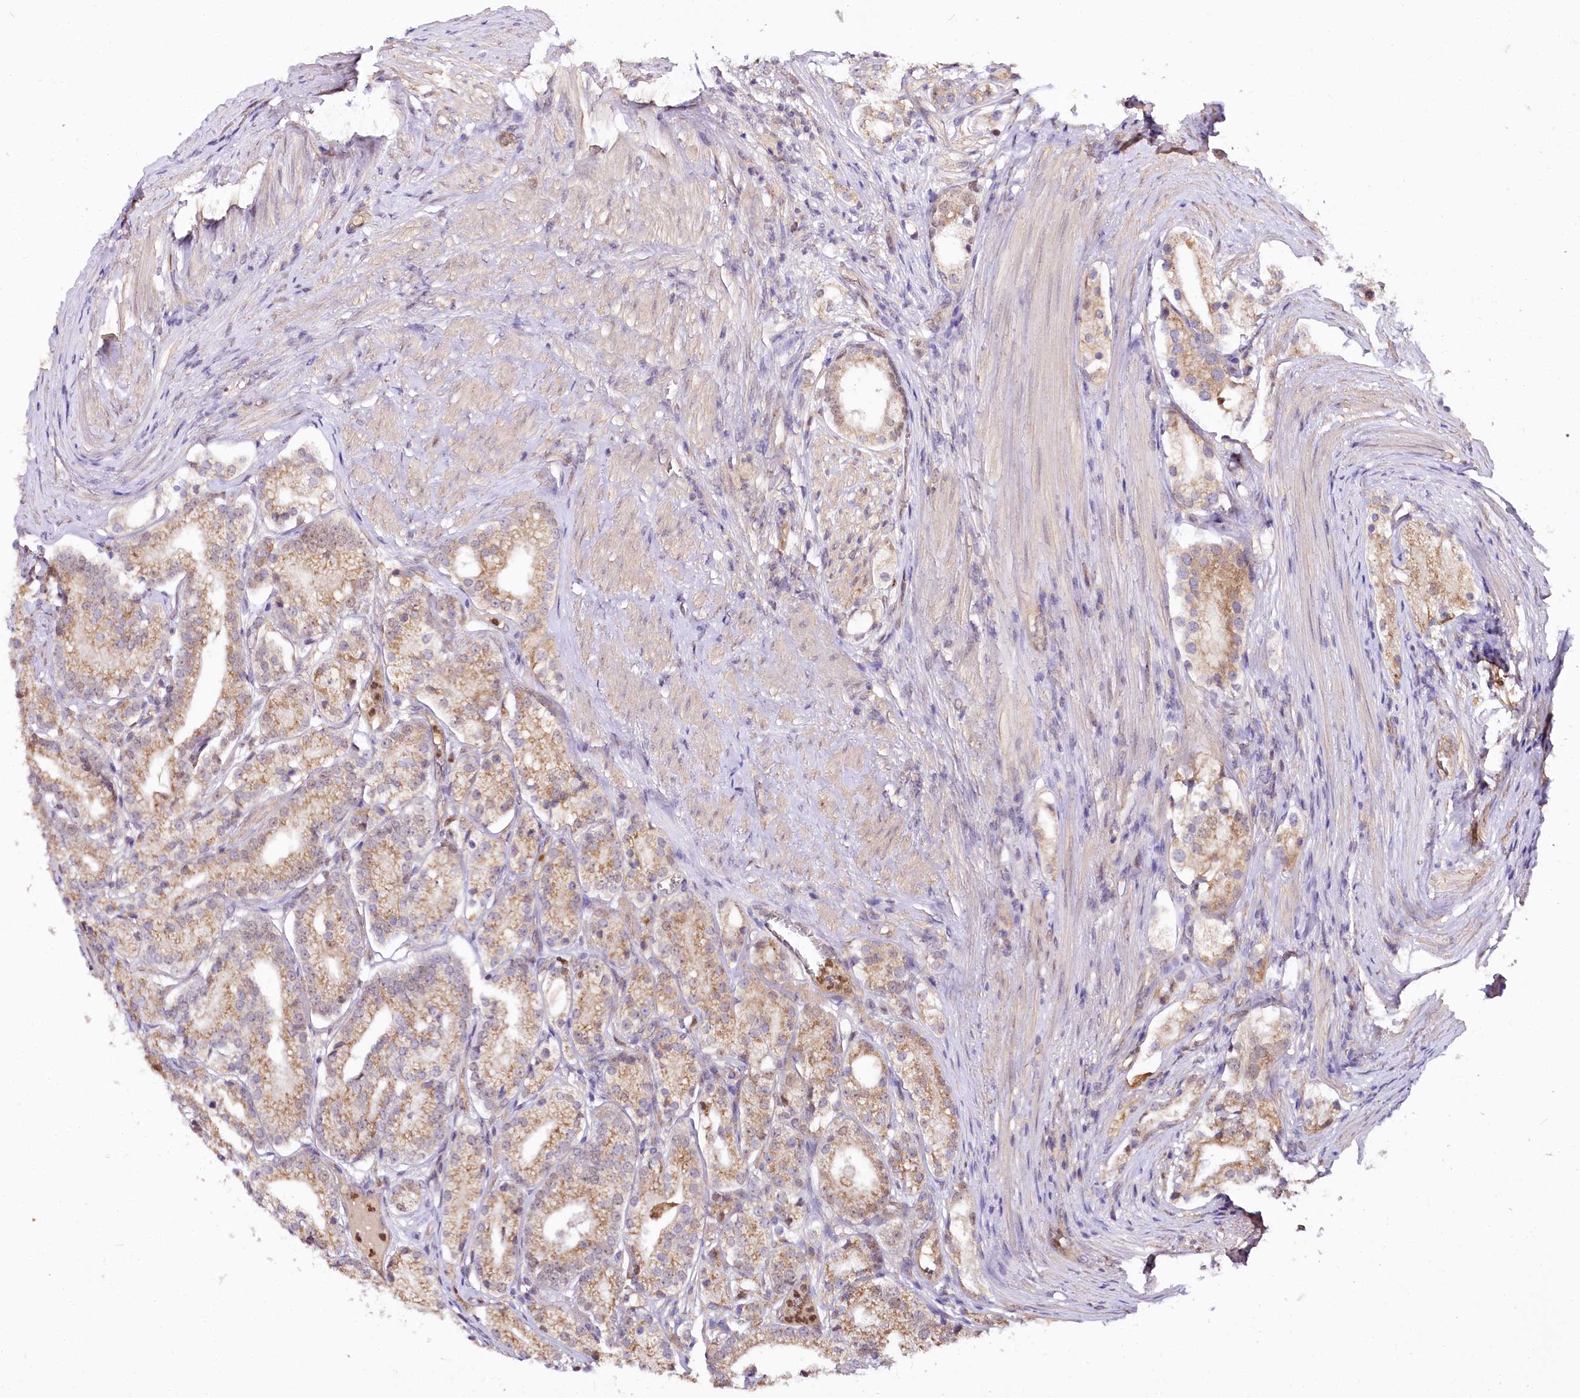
{"staining": {"intensity": "moderate", "quantity": "25%-75%", "location": "cytoplasmic/membranous,nuclear"}, "tissue": "prostate cancer", "cell_type": "Tumor cells", "image_type": "cancer", "snomed": [{"axis": "morphology", "description": "Adenocarcinoma, High grade"}, {"axis": "topography", "description": "Prostate"}], "caption": "An image showing moderate cytoplasmic/membranous and nuclear staining in approximately 25%-75% of tumor cells in prostate cancer (high-grade adenocarcinoma), as visualized by brown immunohistochemical staining.", "gene": "GNL3L", "patient": {"sex": "male", "age": 69}}